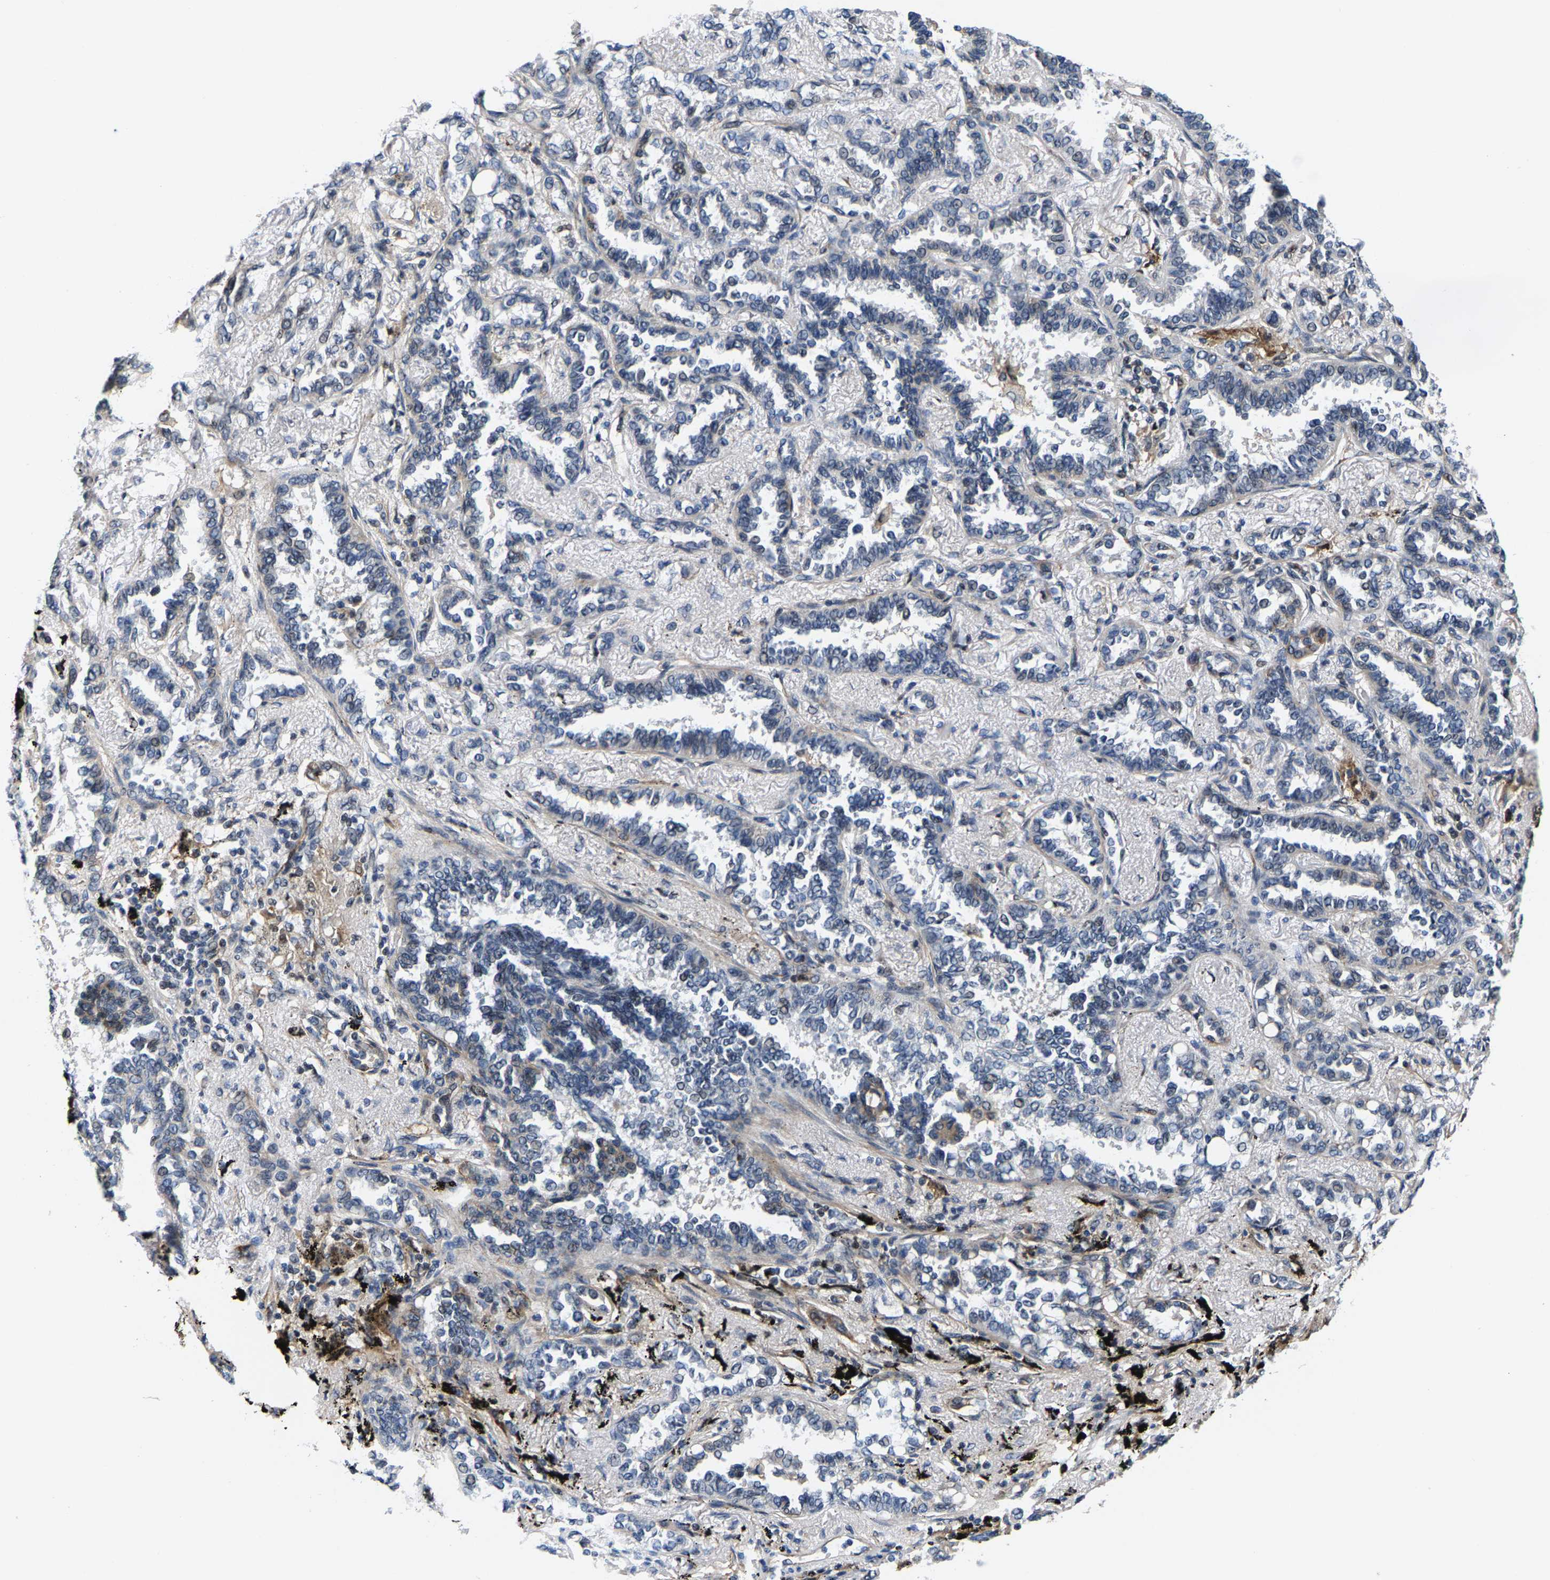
{"staining": {"intensity": "negative", "quantity": "none", "location": "none"}, "tissue": "lung cancer", "cell_type": "Tumor cells", "image_type": "cancer", "snomed": [{"axis": "morphology", "description": "Adenocarcinoma, NOS"}, {"axis": "topography", "description": "Lung"}], "caption": "A histopathology image of human lung cancer (adenocarcinoma) is negative for staining in tumor cells.", "gene": "GTPBP10", "patient": {"sex": "male", "age": 59}}